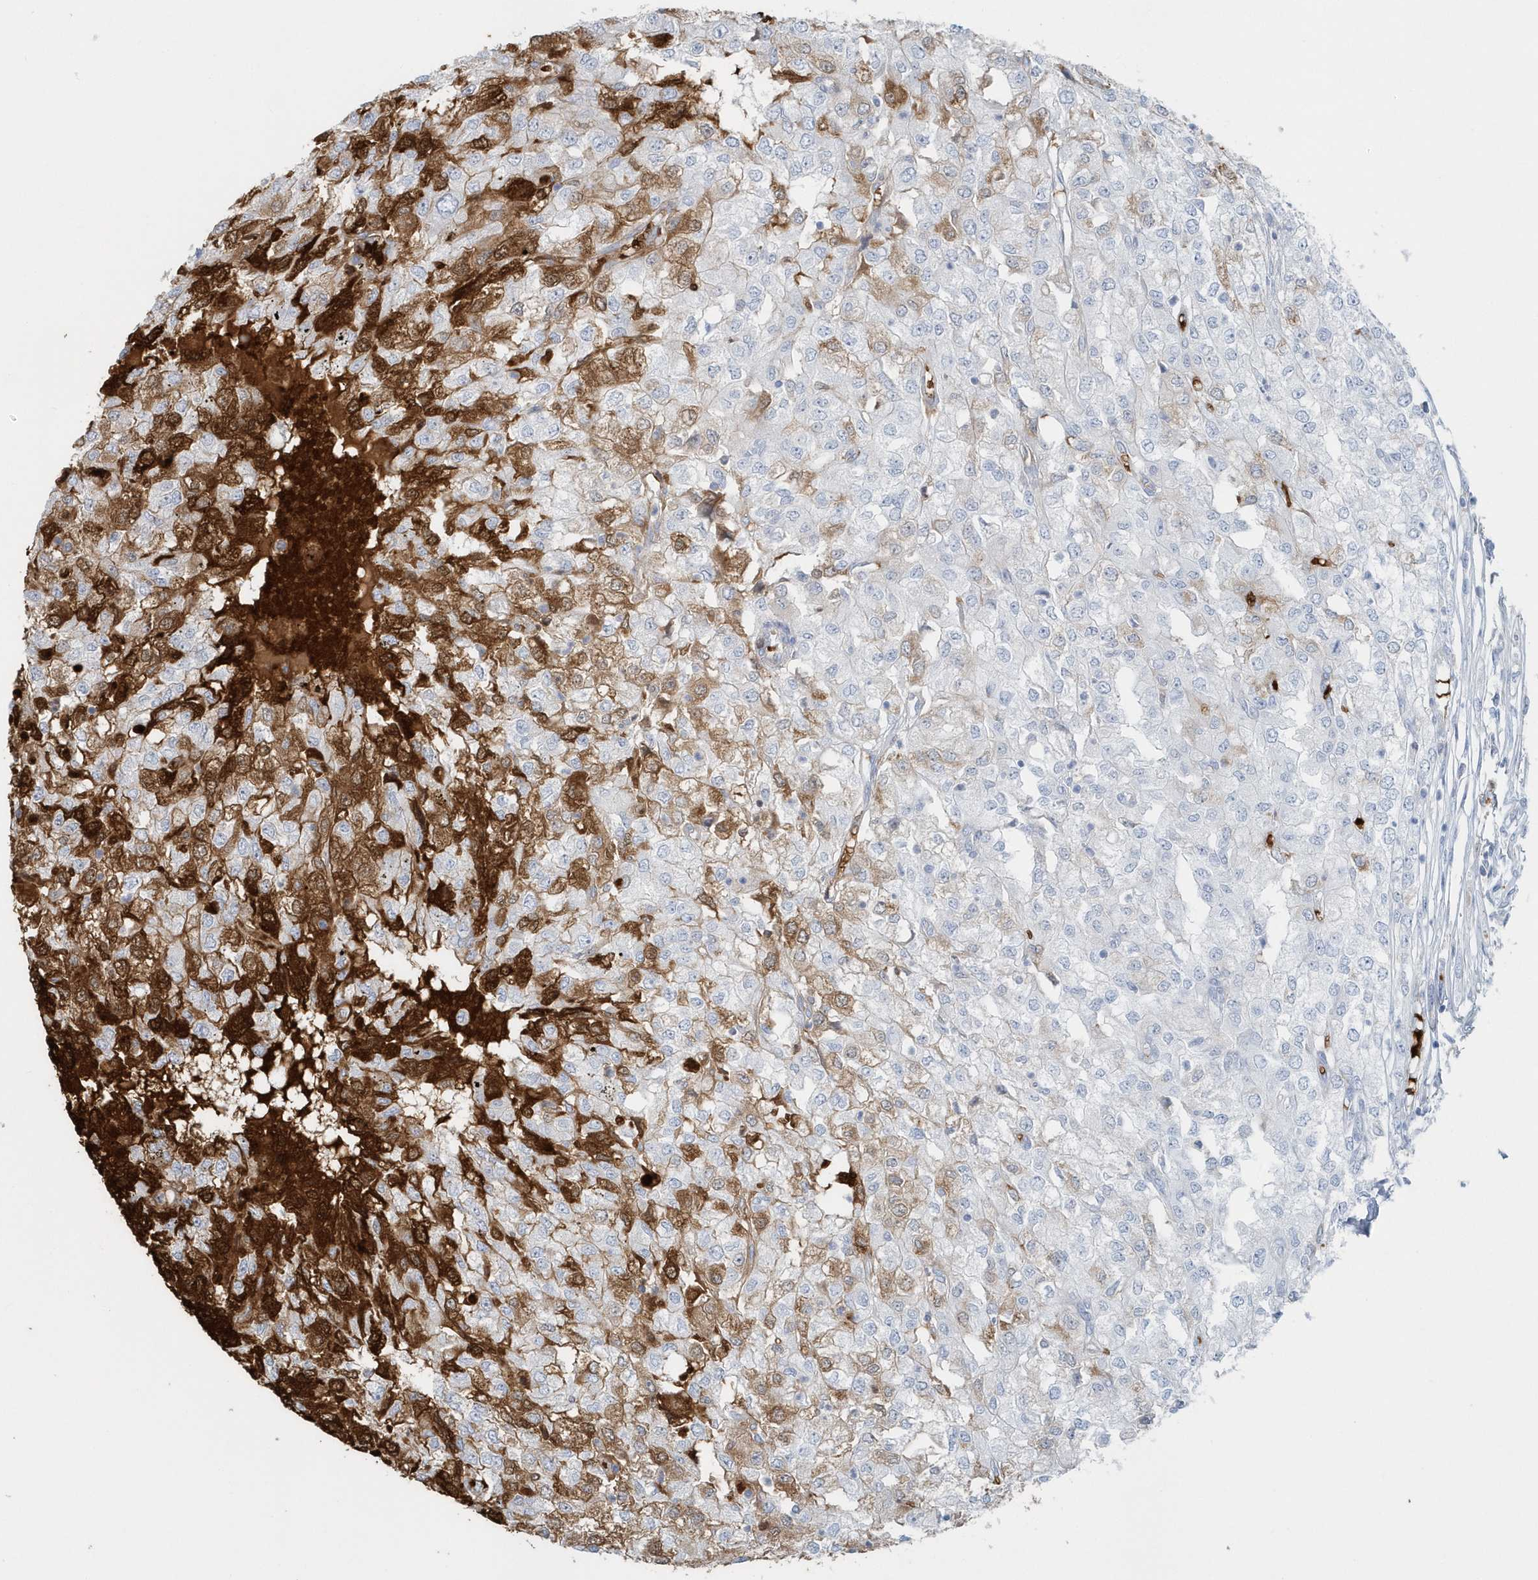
{"staining": {"intensity": "moderate", "quantity": "<25%", "location": "cytoplasmic/membranous"}, "tissue": "renal cancer", "cell_type": "Tumor cells", "image_type": "cancer", "snomed": [{"axis": "morphology", "description": "Adenocarcinoma, NOS"}, {"axis": "topography", "description": "Kidney"}], "caption": "Immunohistochemistry (IHC) of human renal cancer displays low levels of moderate cytoplasmic/membranous staining in about <25% of tumor cells. The staining was performed using DAB (3,3'-diaminobenzidine), with brown indicating positive protein expression. Nuclei are stained blue with hematoxylin.", "gene": "HBA2", "patient": {"sex": "female", "age": 54}}